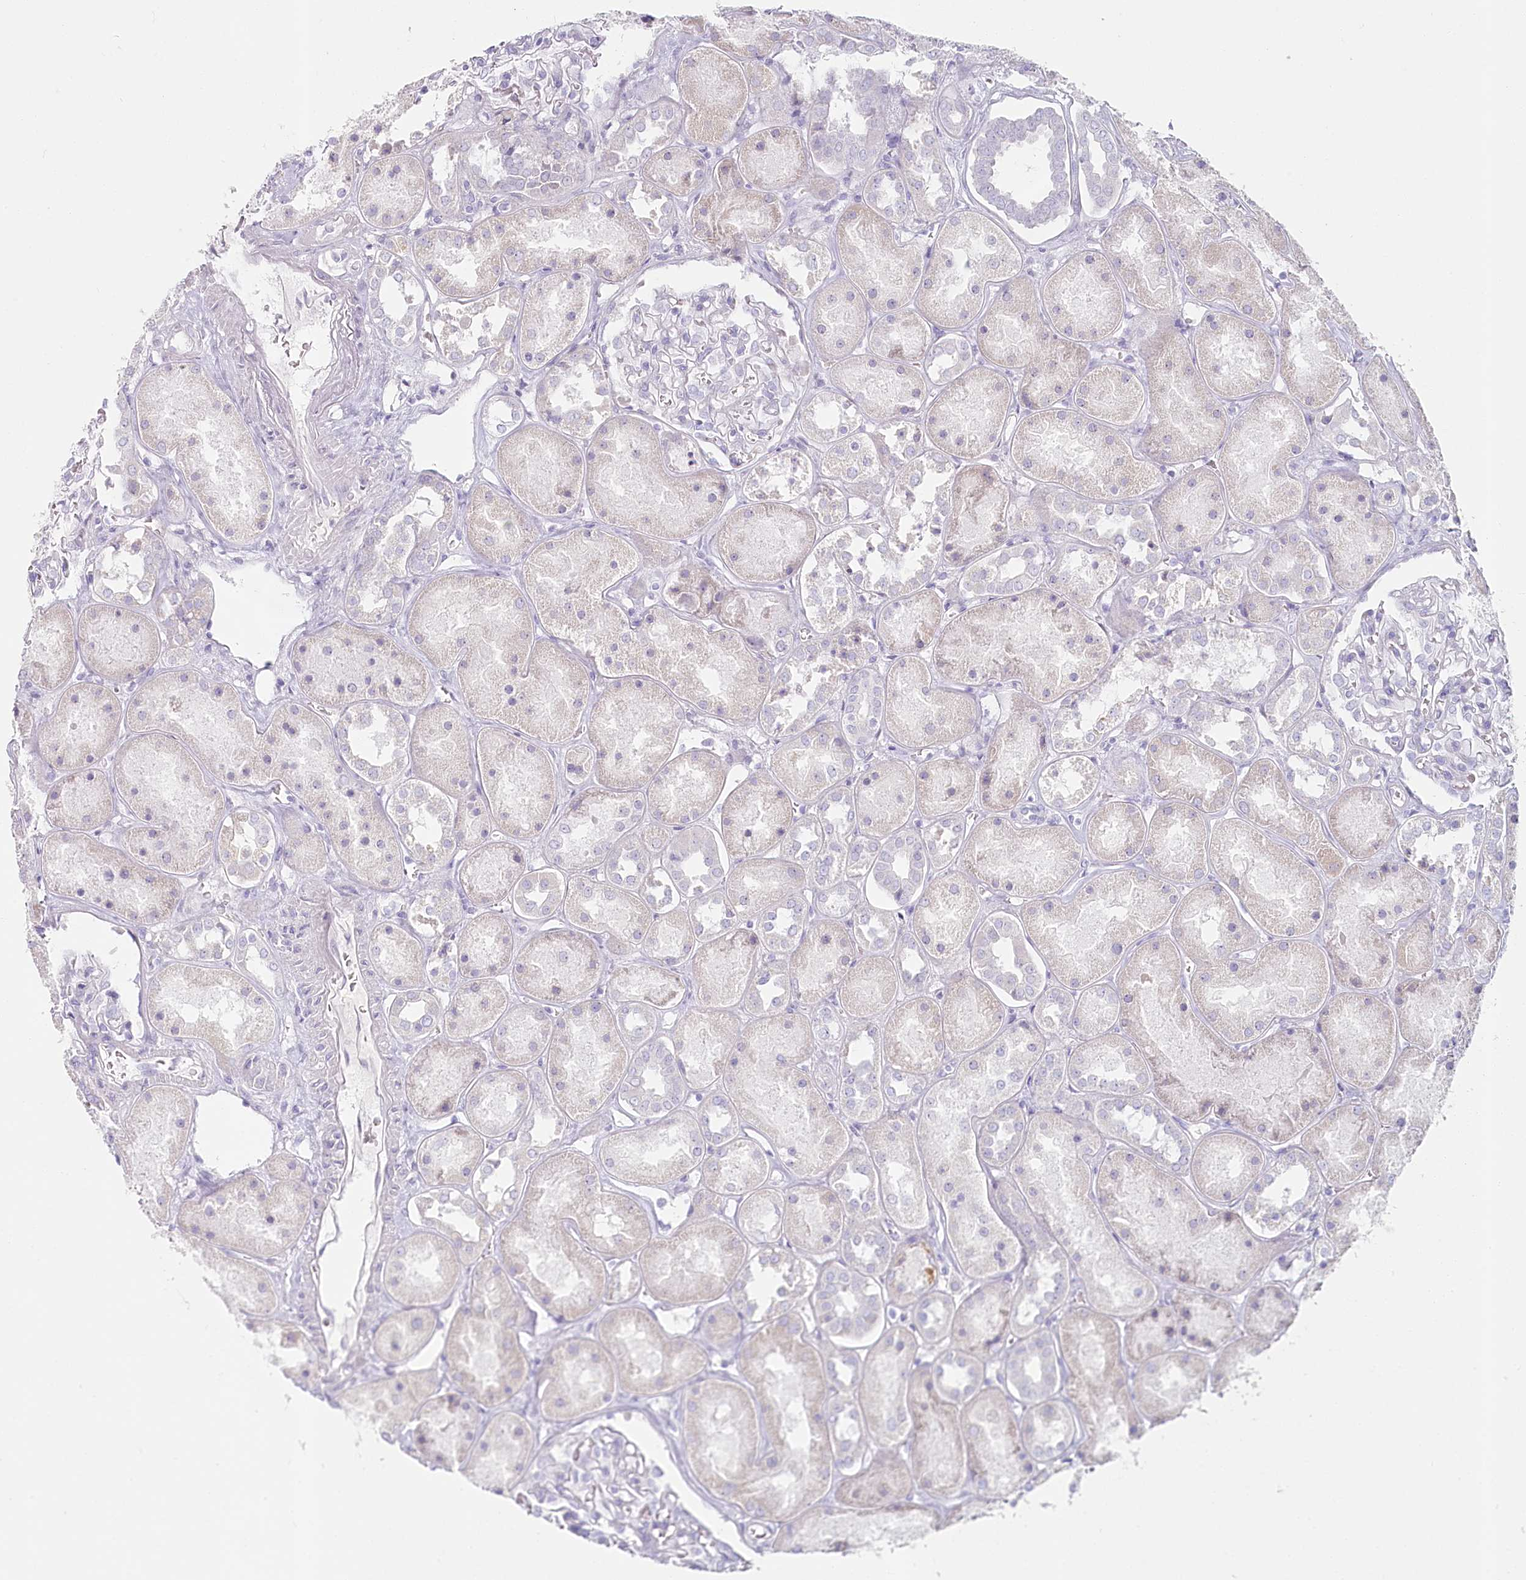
{"staining": {"intensity": "negative", "quantity": "none", "location": "none"}, "tissue": "kidney", "cell_type": "Cells in glomeruli", "image_type": "normal", "snomed": [{"axis": "morphology", "description": "Normal tissue, NOS"}, {"axis": "topography", "description": "Kidney"}], "caption": "This is an immunohistochemistry histopathology image of normal kidney. There is no expression in cells in glomeruli.", "gene": "IFIT5", "patient": {"sex": "male", "age": 70}}